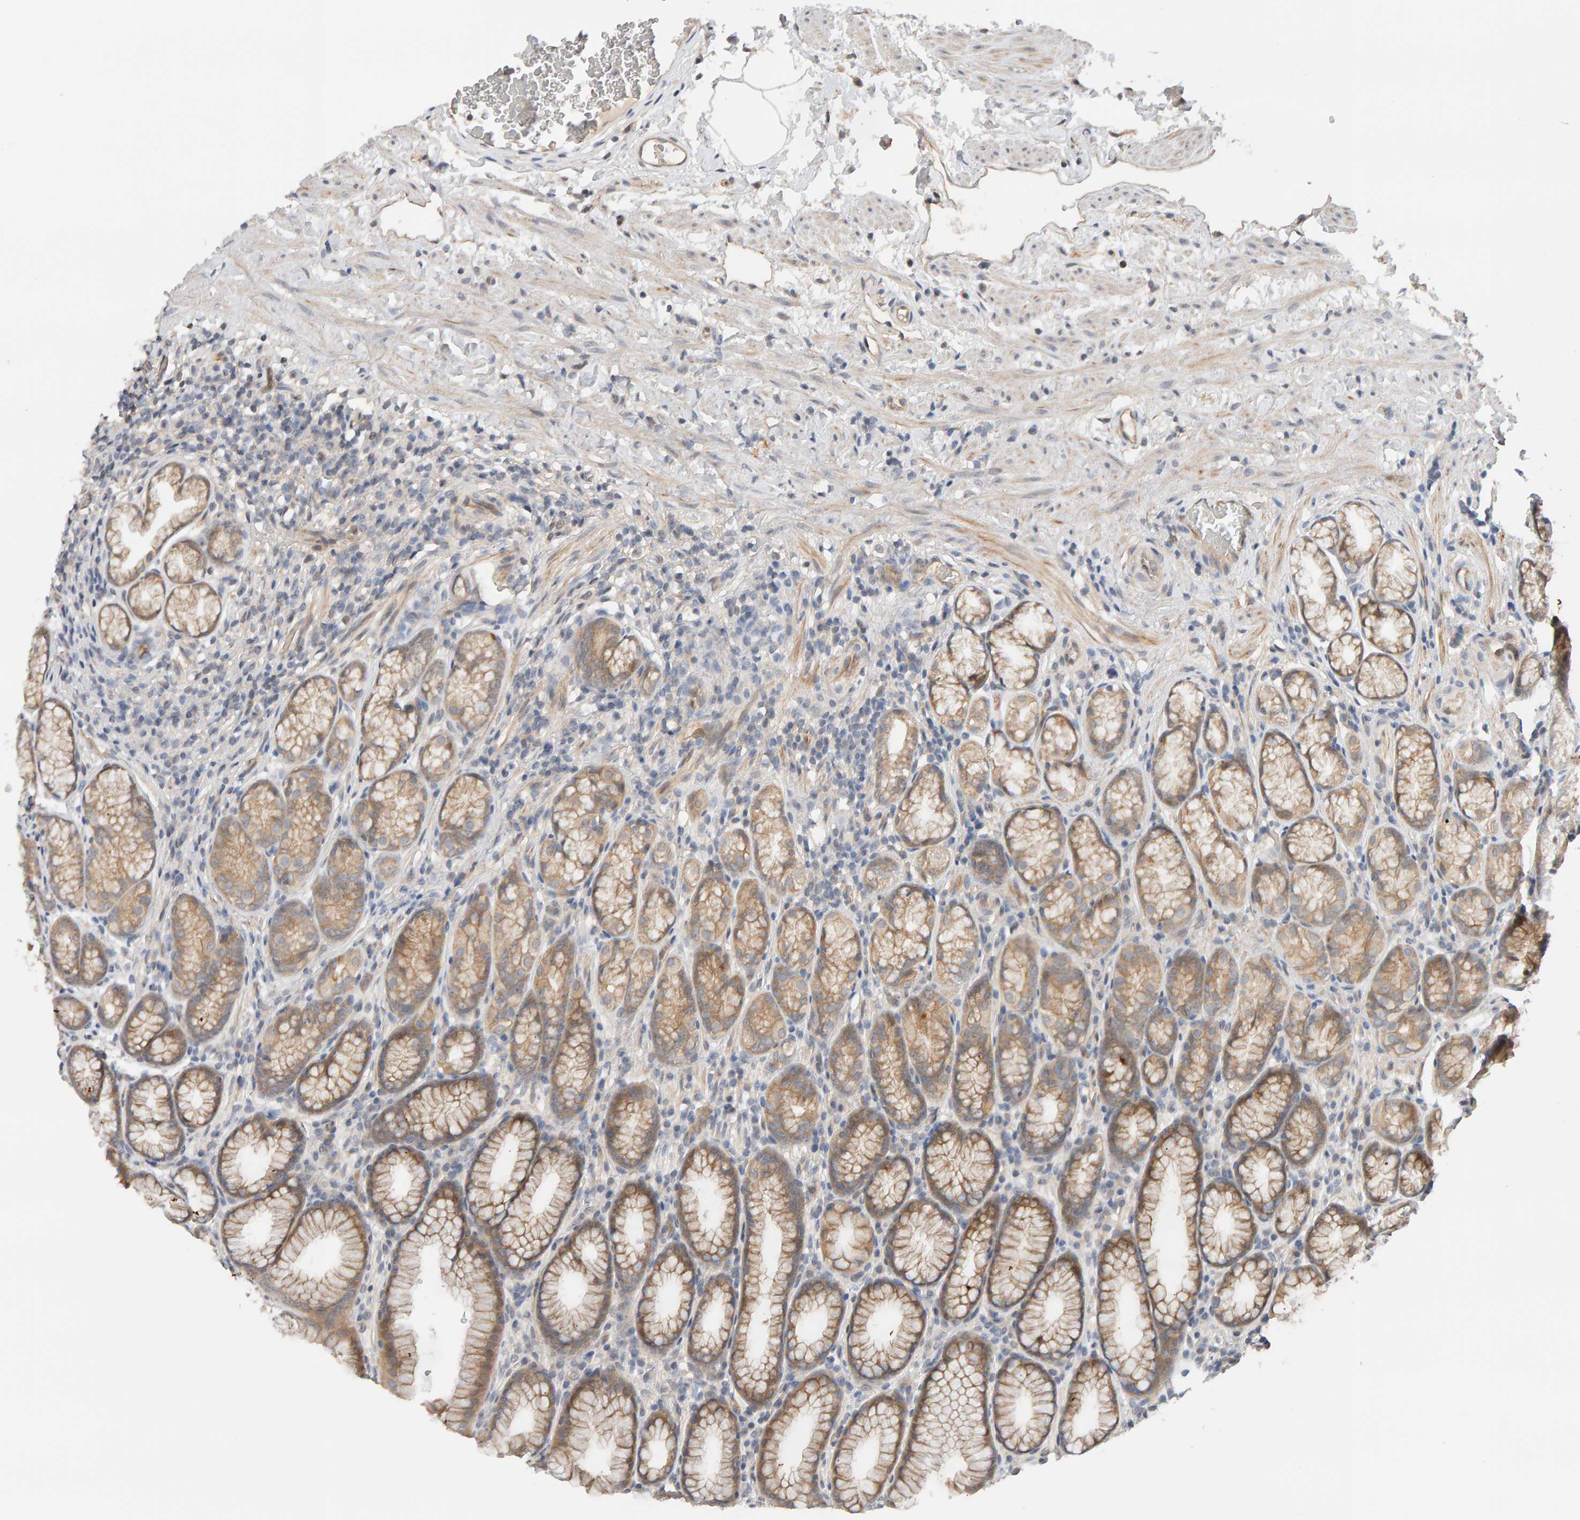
{"staining": {"intensity": "weak", "quantity": ">75%", "location": "cytoplasmic/membranous"}, "tissue": "stomach", "cell_type": "Glandular cells", "image_type": "normal", "snomed": [{"axis": "morphology", "description": "Normal tissue, NOS"}, {"axis": "topography", "description": "Stomach"}], "caption": "Weak cytoplasmic/membranous expression is seen in approximately >75% of glandular cells in unremarkable stomach. (Stains: DAB in brown, nuclei in blue, Microscopy: brightfield microscopy at high magnification).", "gene": "PPP1R16A", "patient": {"sex": "male", "age": 42}}